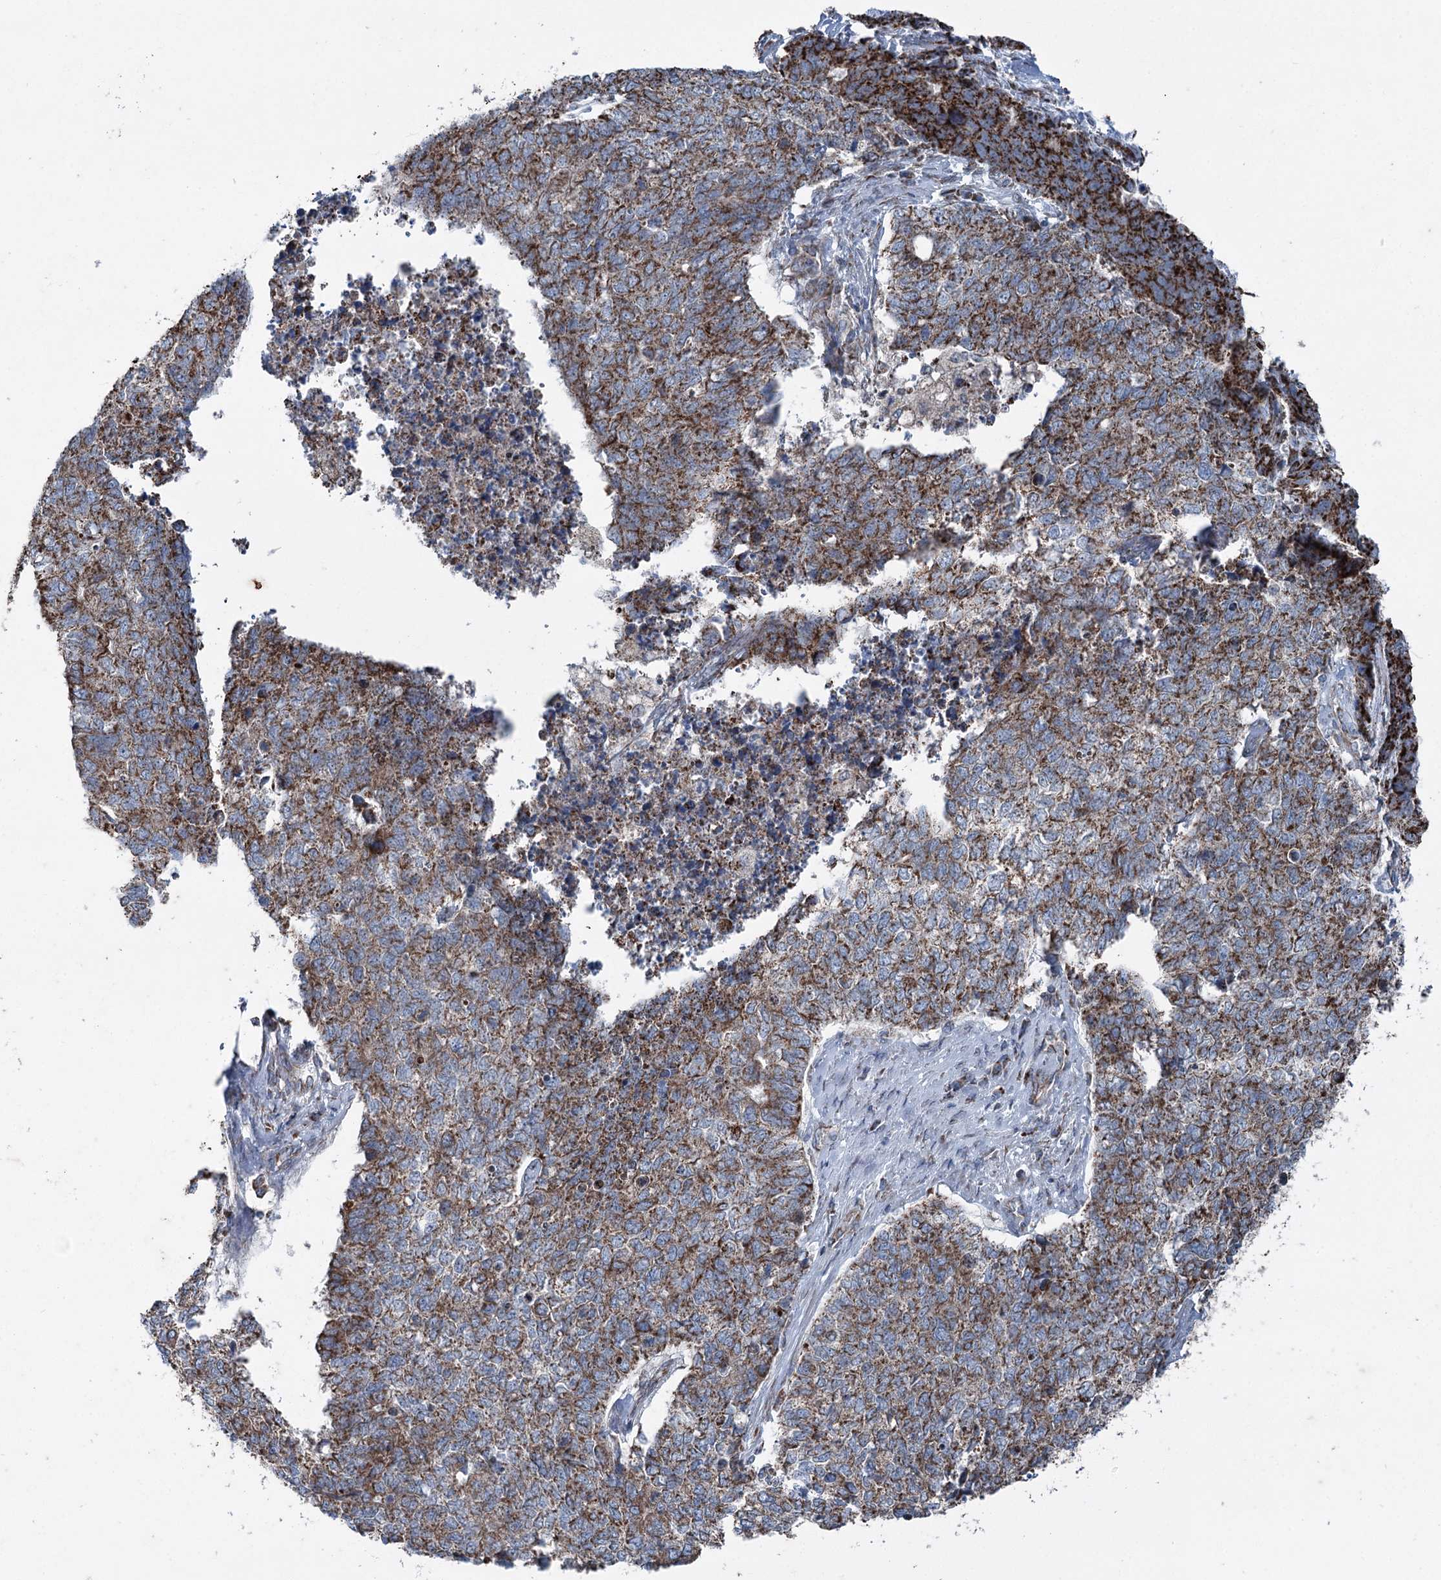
{"staining": {"intensity": "strong", "quantity": ">75%", "location": "cytoplasmic/membranous"}, "tissue": "cervical cancer", "cell_type": "Tumor cells", "image_type": "cancer", "snomed": [{"axis": "morphology", "description": "Squamous cell carcinoma, NOS"}, {"axis": "topography", "description": "Cervix"}], "caption": "Approximately >75% of tumor cells in squamous cell carcinoma (cervical) display strong cytoplasmic/membranous protein expression as visualized by brown immunohistochemical staining.", "gene": "UCN3", "patient": {"sex": "female", "age": 63}}